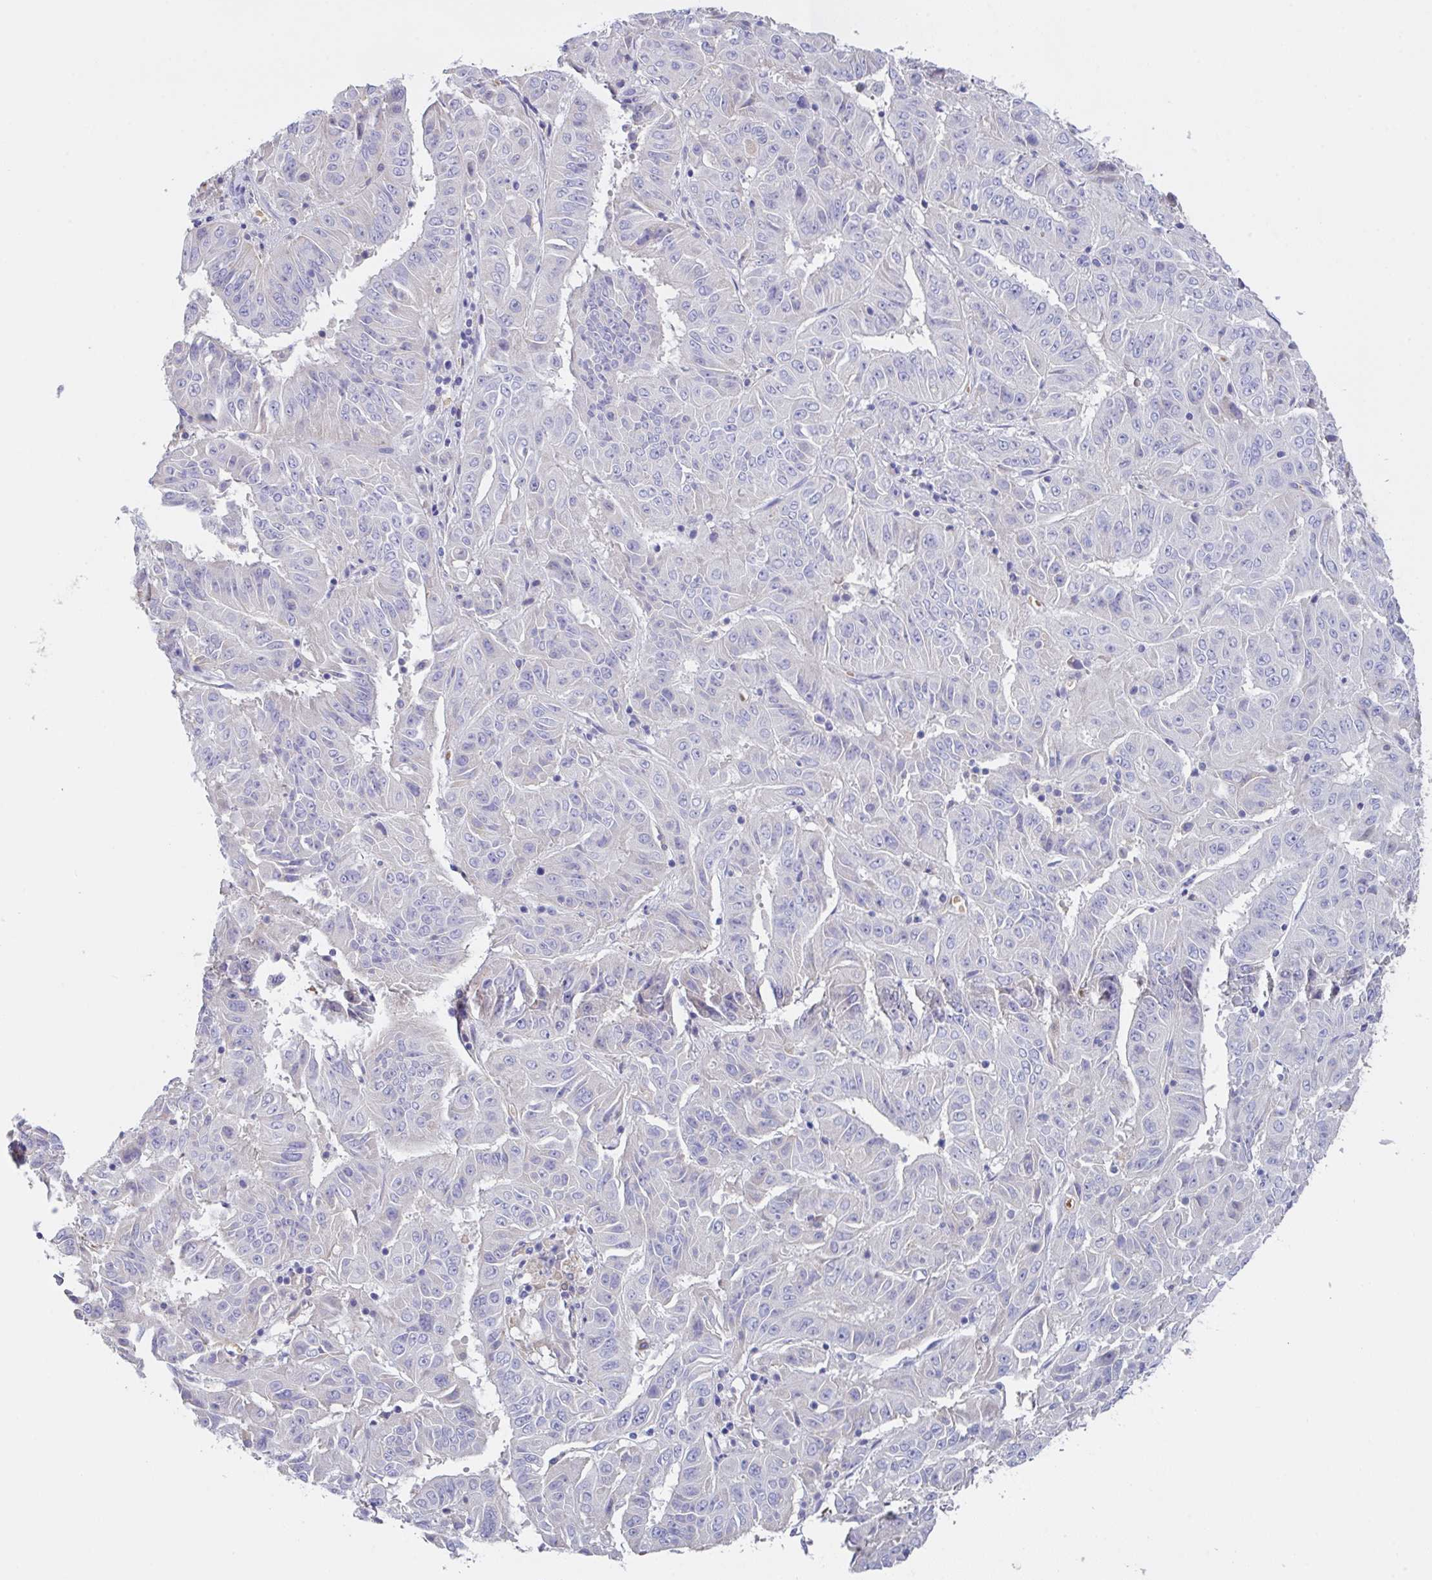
{"staining": {"intensity": "negative", "quantity": "none", "location": "none"}, "tissue": "pancreatic cancer", "cell_type": "Tumor cells", "image_type": "cancer", "snomed": [{"axis": "morphology", "description": "Adenocarcinoma, NOS"}, {"axis": "topography", "description": "Pancreas"}], "caption": "A high-resolution photomicrograph shows IHC staining of adenocarcinoma (pancreatic), which reveals no significant staining in tumor cells.", "gene": "TFAP2C", "patient": {"sex": "male", "age": 63}}